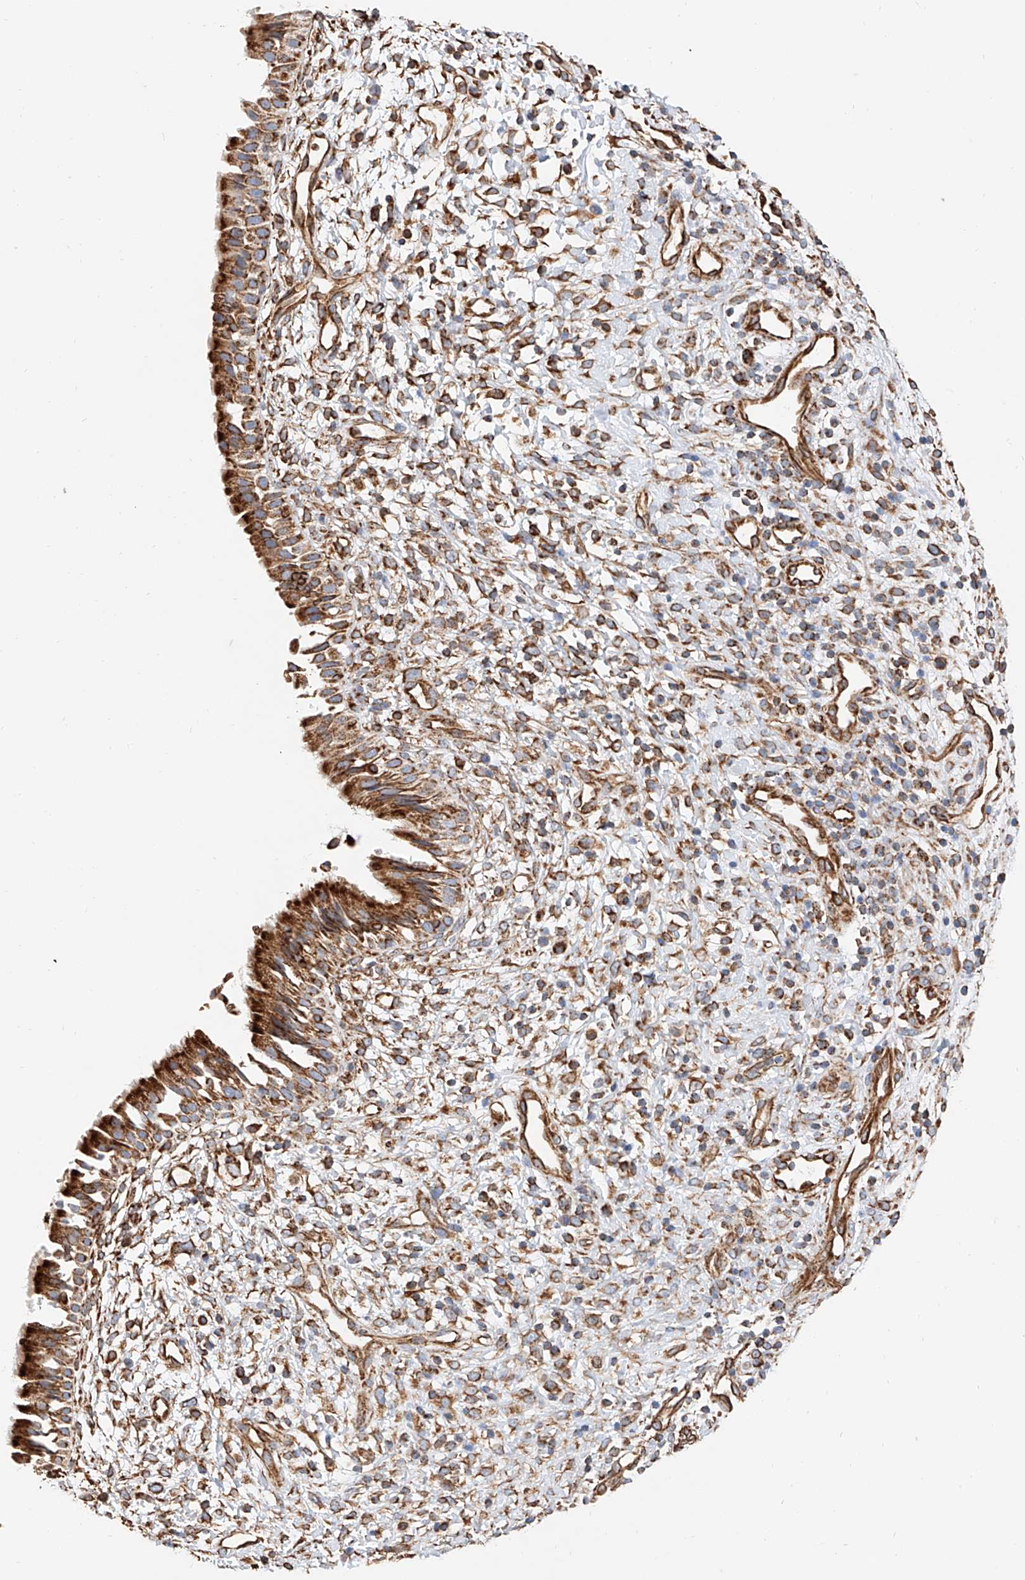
{"staining": {"intensity": "strong", "quantity": ">75%", "location": "cytoplasmic/membranous"}, "tissue": "nasopharynx", "cell_type": "Respiratory epithelial cells", "image_type": "normal", "snomed": [{"axis": "morphology", "description": "Normal tissue, NOS"}, {"axis": "topography", "description": "Nasopharynx"}], "caption": "Immunohistochemistry (DAB) staining of benign human nasopharynx exhibits strong cytoplasmic/membranous protein staining in about >75% of respiratory epithelial cells.", "gene": "NDUFV3", "patient": {"sex": "male", "age": 22}}